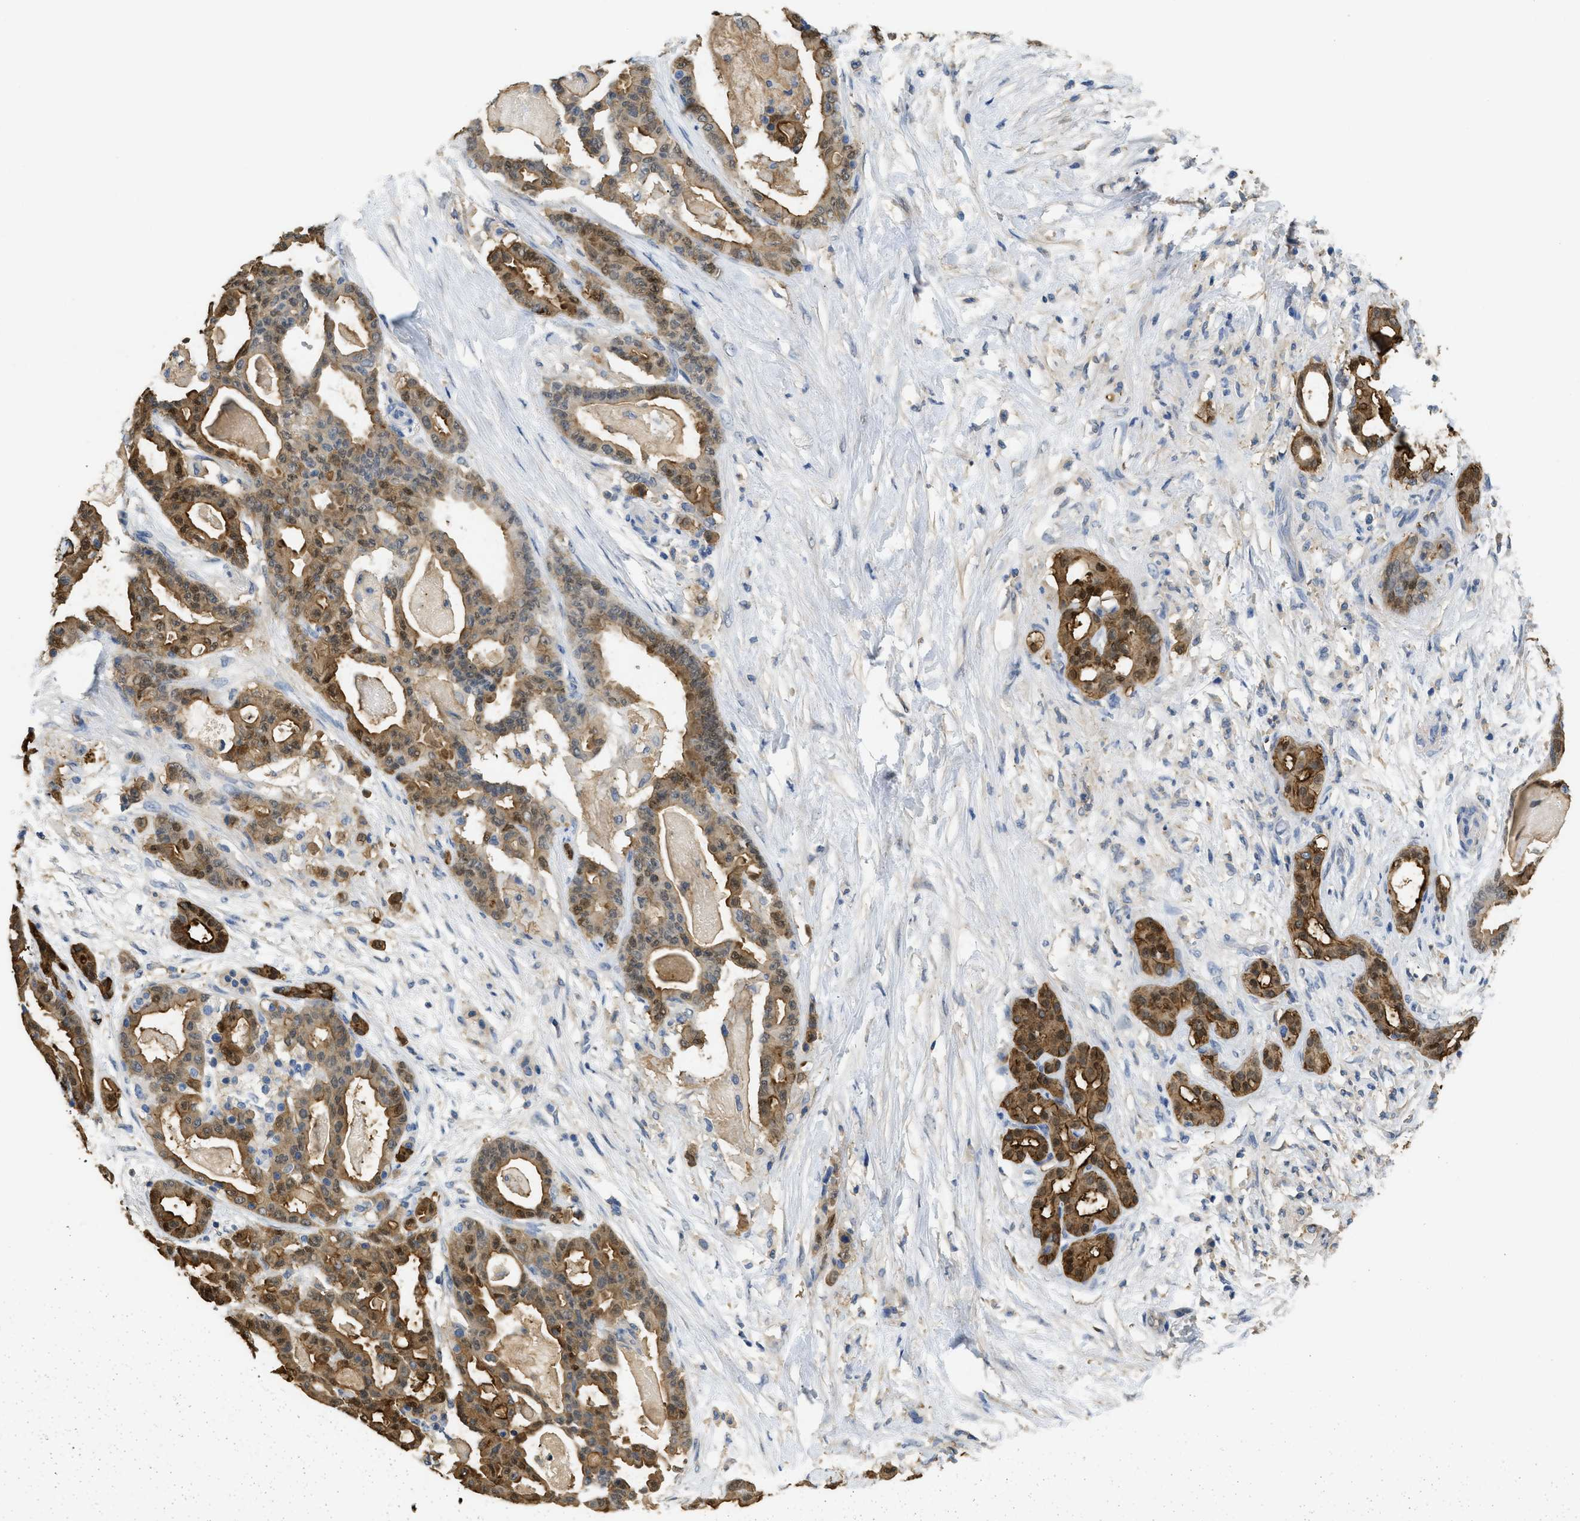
{"staining": {"intensity": "moderate", "quantity": "25%-75%", "location": "cytoplasmic/membranous,nuclear"}, "tissue": "pancreatic cancer", "cell_type": "Tumor cells", "image_type": "cancer", "snomed": [{"axis": "morphology", "description": "Adenocarcinoma, NOS"}, {"axis": "topography", "description": "Pancreas"}], "caption": "Pancreatic cancer (adenocarcinoma) tissue displays moderate cytoplasmic/membranous and nuclear staining in approximately 25%-75% of tumor cells, visualized by immunohistochemistry. Nuclei are stained in blue.", "gene": "ANXA4", "patient": {"sex": "male", "age": 63}}